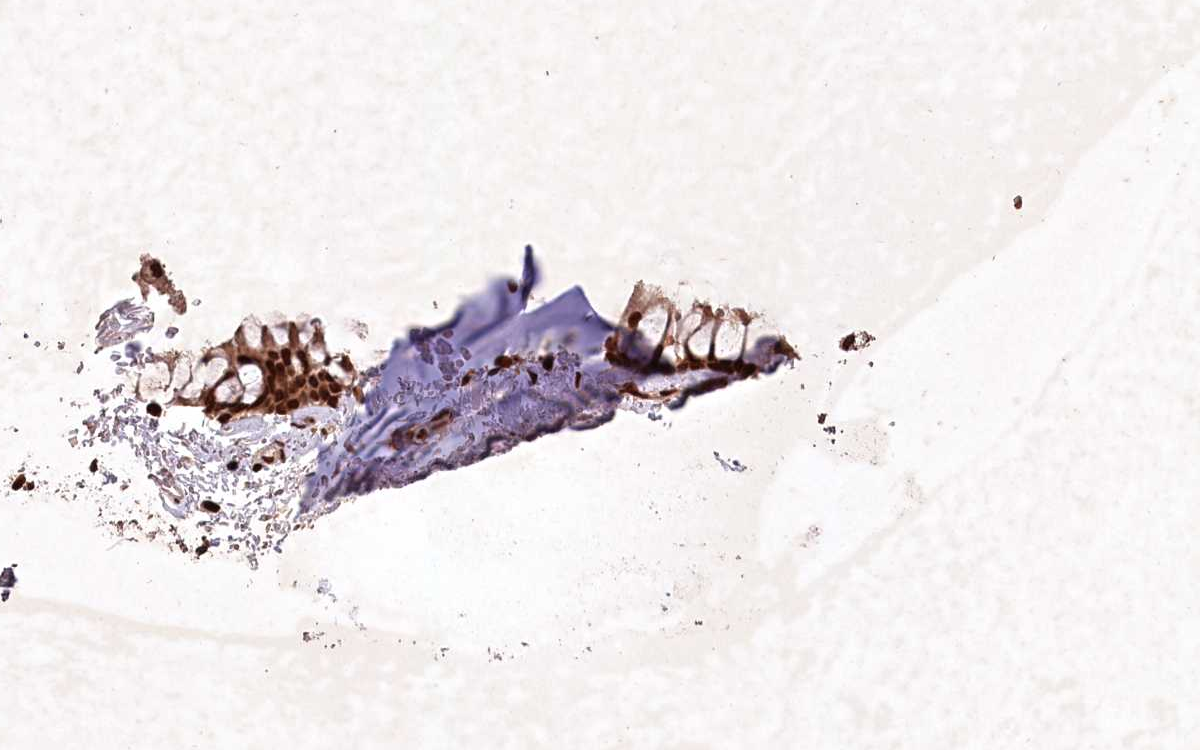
{"staining": {"intensity": "strong", "quantity": ">75%", "location": "cytoplasmic/membranous,nuclear"}, "tissue": "bronchus", "cell_type": "Respiratory epithelial cells", "image_type": "normal", "snomed": [{"axis": "morphology", "description": "Normal tissue, NOS"}, {"axis": "topography", "description": "Cartilage tissue"}, {"axis": "topography", "description": "Bronchus"}], "caption": "Immunohistochemistry image of normal bronchus stained for a protein (brown), which demonstrates high levels of strong cytoplasmic/membranous,nuclear staining in approximately >75% of respiratory epithelial cells.", "gene": "CCSER2", "patient": {"sex": "female", "age": 73}}